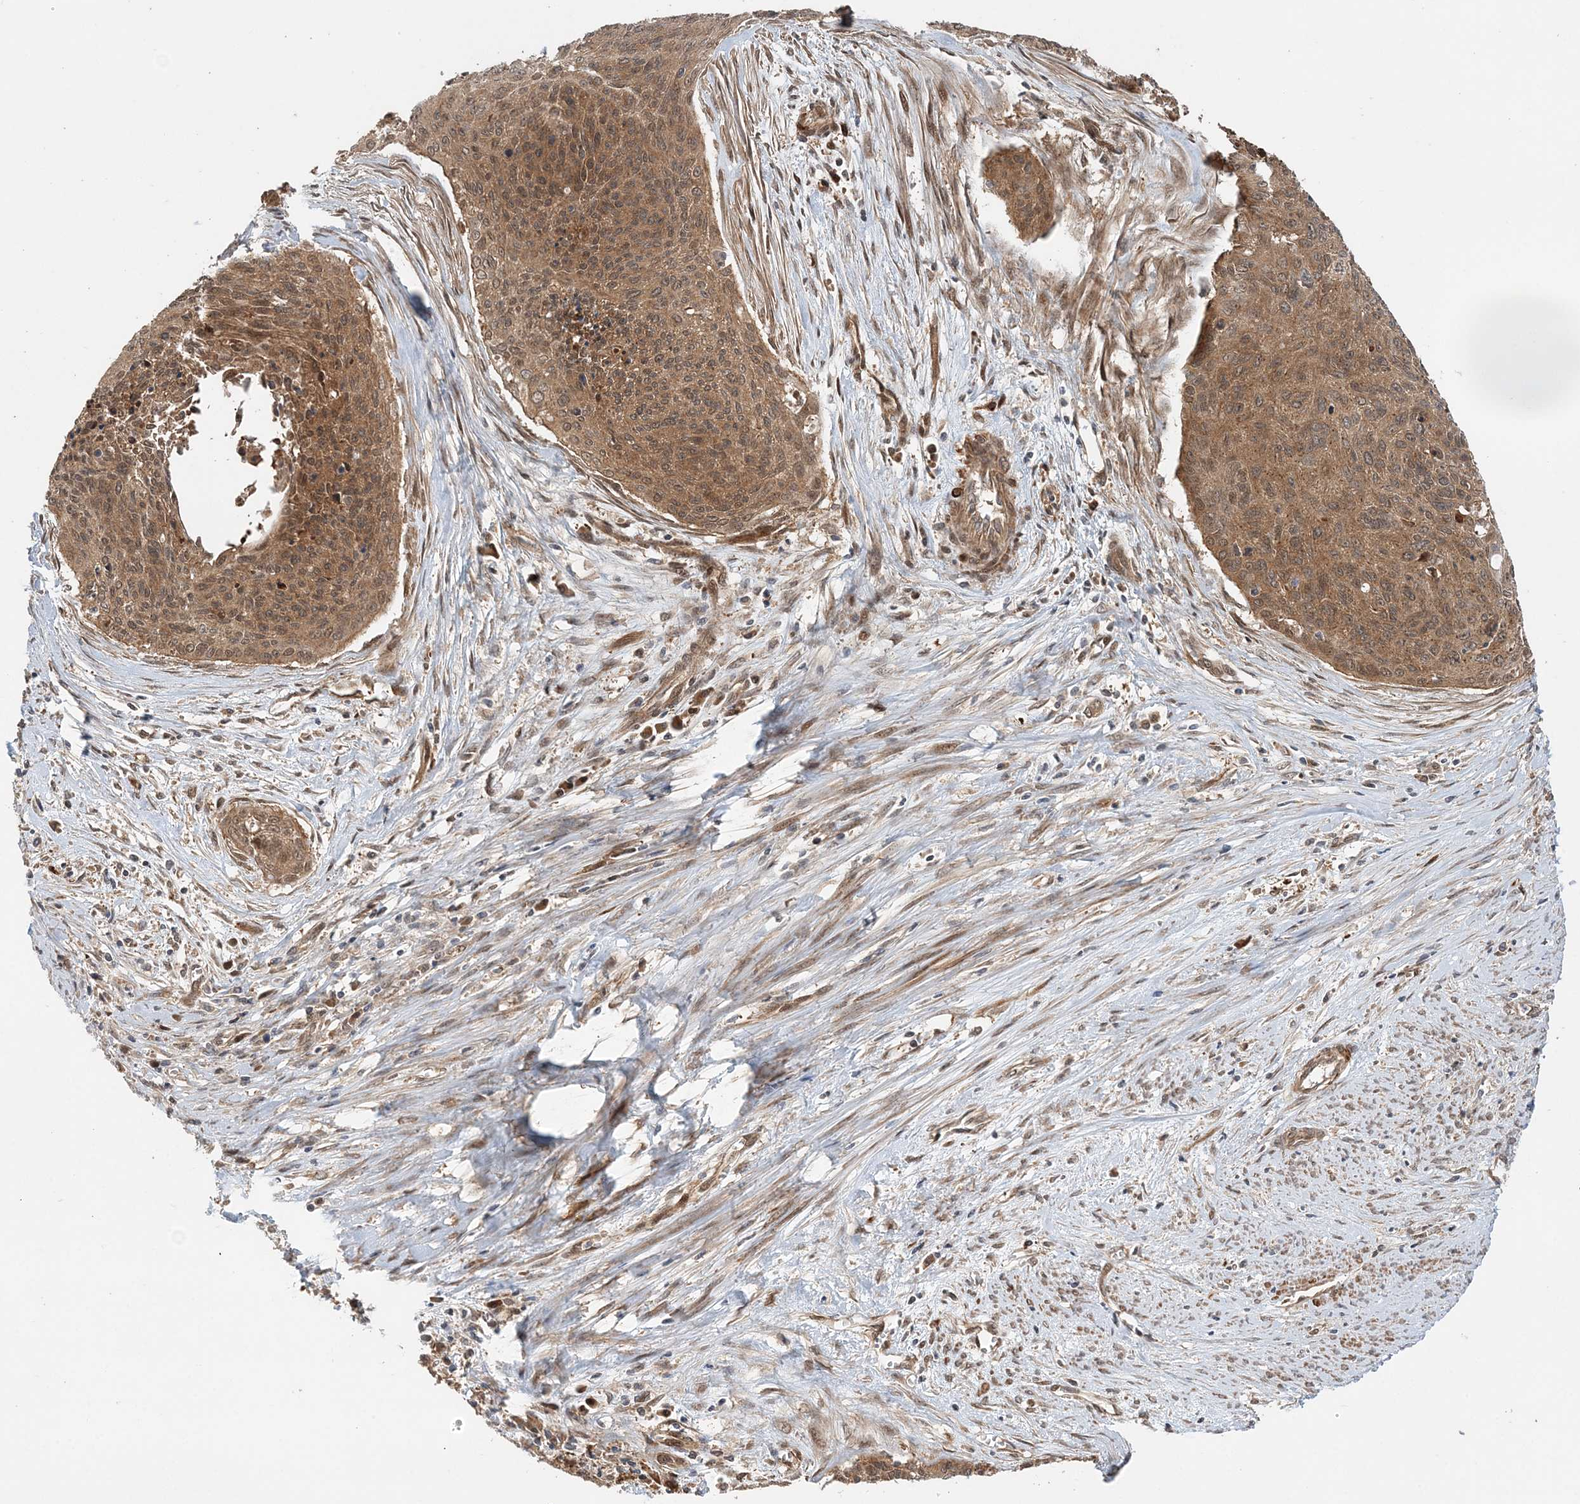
{"staining": {"intensity": "moderate", "quantity": ">75%", "location": "cytoplasmic/membranous"}, "tissue": "cervical cancer", "cell_type": "Tumor cells", "image_type": "cancer", "snomed": [{"axis": "morphology", "description": "Squamous cell carcinoma, NOS"}, {"axis": "topography", "description": "Cervix"}], "caption": "An IHC histopathology image of neoplastic tissue is shown. Protein staining in brown highlights moderate cytoplasmic/membranous positivity in cervical cancer within tumor cells.", "gene": "UBTD2", "patient": {"sex": "female", "age": 55}}